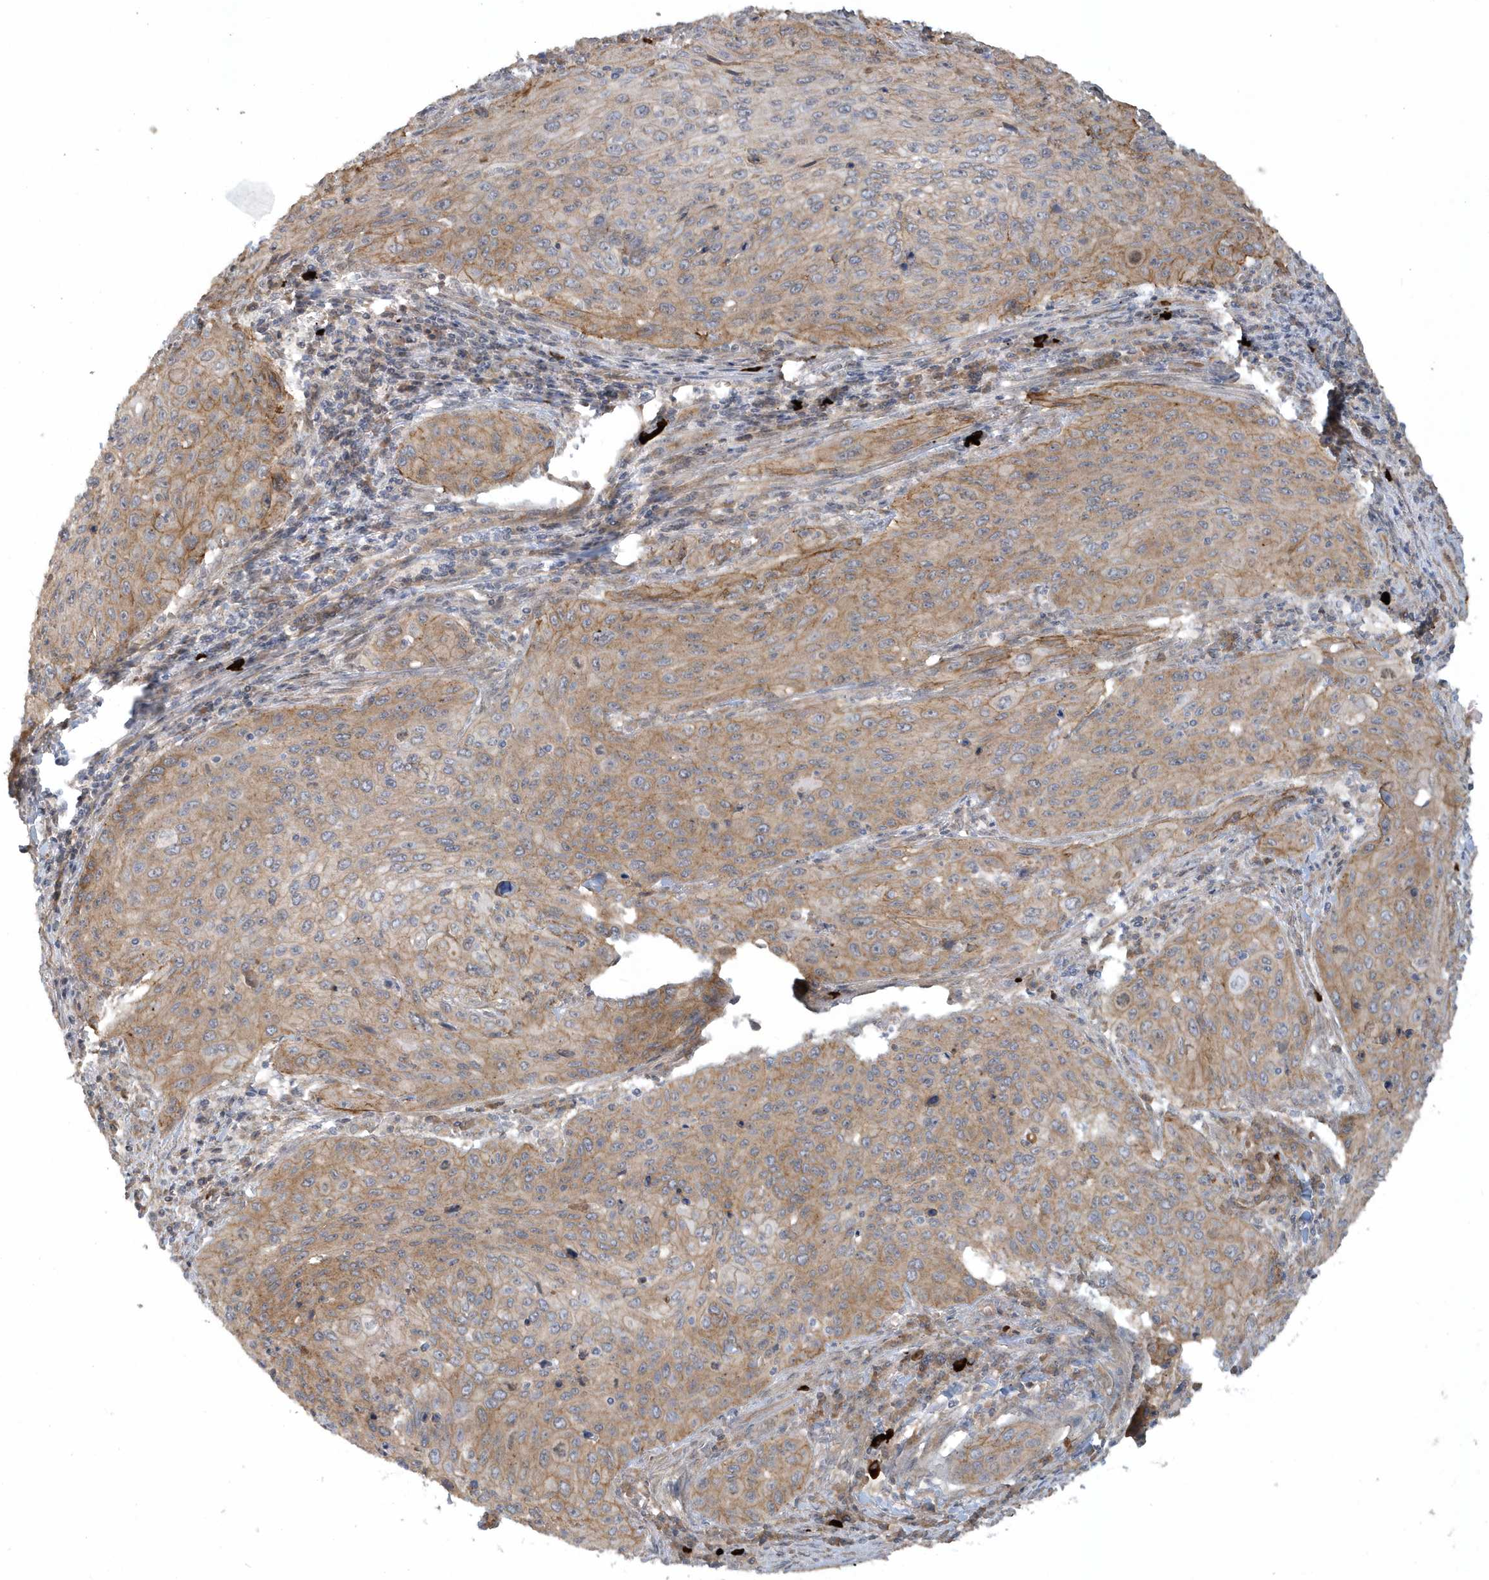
{"staining": {"intensity": "moderate", "quantity": ">75%", "location": "cytoplasmic/membranous"}, "tissue": "cervical cancer", "cell_type": "Tumor cells", "image_type": "cancer", "snomed": [{"axis": "morphology", "description": "Squamous cell carcinoma, NOS"}, {"axis": "topography", "description": "Cervix"}], "caption": "Protein expression analysis of human squamous cell carcinoma (cervical) reveals moderate cytoplasmic/membranous staining in about >75% of tumor cells. (DAB (3,3'-diaminobenzidine) IHC with brightfield microscopy, high magnification).", "gene": "STIM2", "patient": {"sex": "female", "age": 32}}